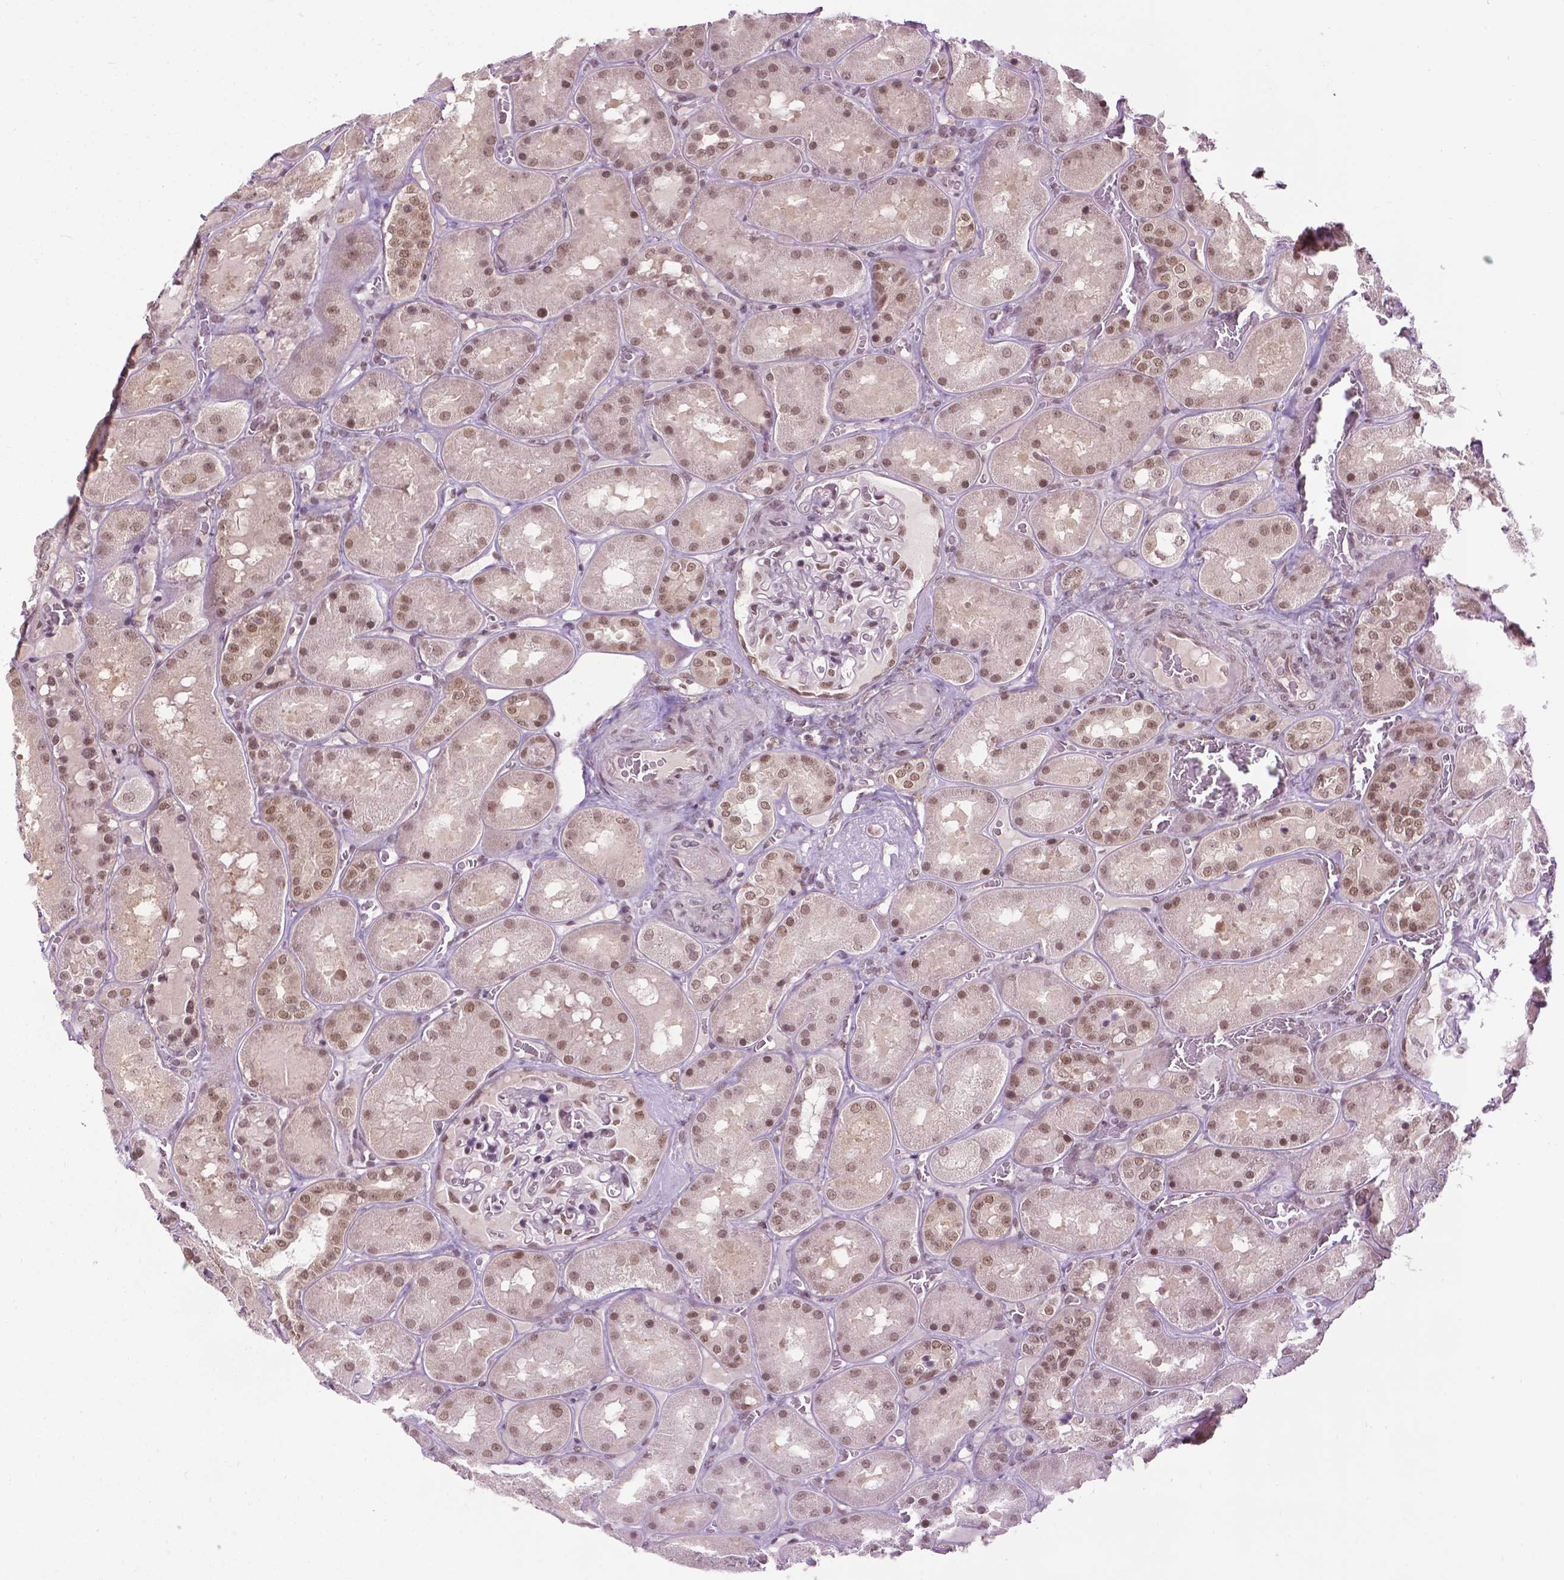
{"staining": {"intensity": "moderate", "quantity": "25%-75%", "location": "nuclear"}, "tissue": "kidney", "cell_type": "Cells in glomeruli", "image_type": "normal", "snomed": [{"axis": "morphology", "description": "Normal tissue, NOS"}, {"axis": "topography", "description": "Kidney"}], "caption": "Immunohistochemical staining of unremarkable human kidney demonstrates 25%-75% levels of moderate nuclear protein expression in about 25%-75% of cells in glomeruli. The staining was performed using DAB to visualize the protein expression in brown, while the nuclei were stained in blue with hematoxylin (Magnification: 20x).", "gene": "UBQLN4", "patient": {"sex": "male", "age": 73}}